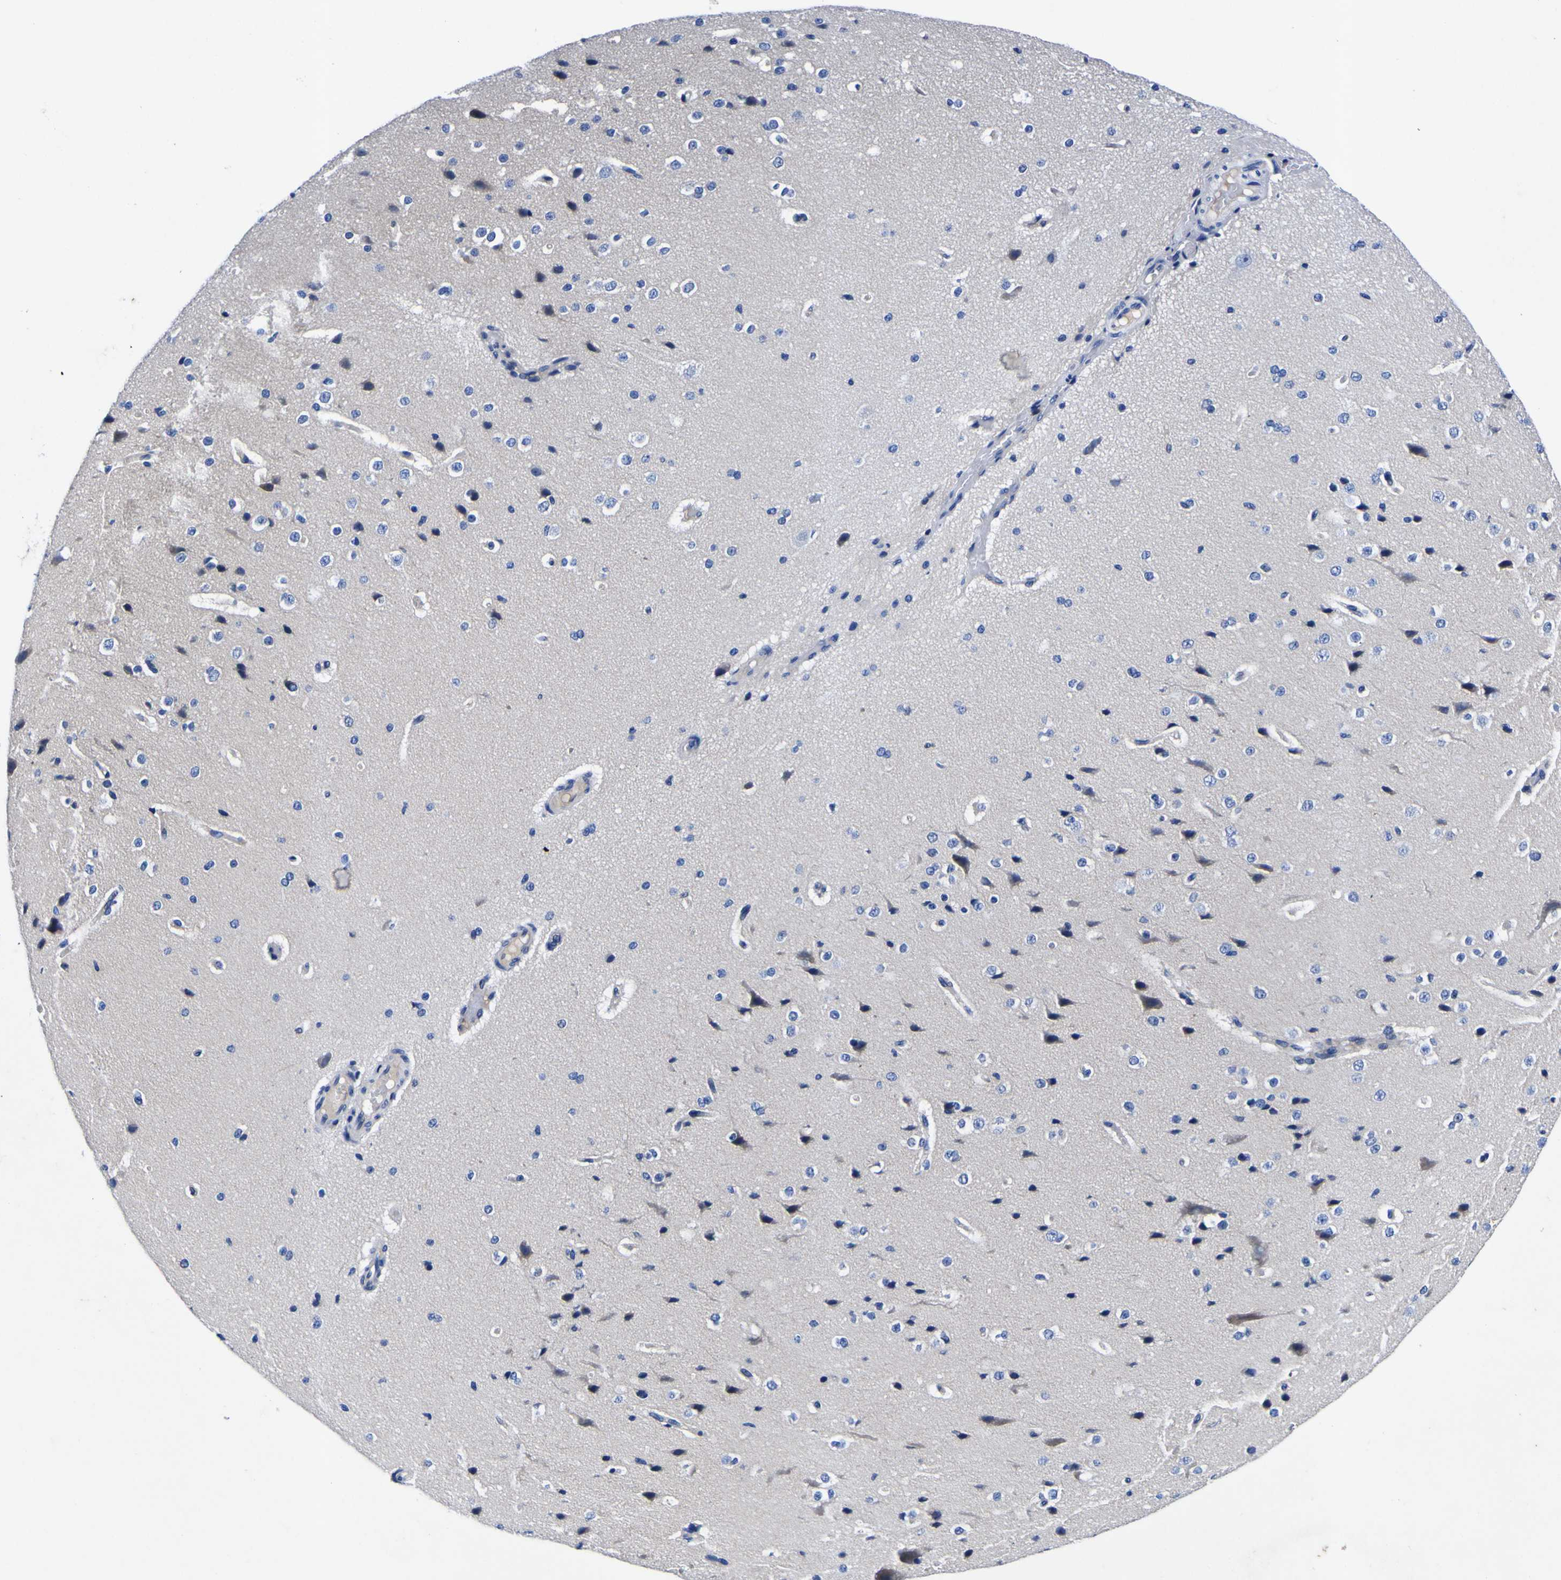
{"staining": {"intensity": "negative", "quantity": "none", "location": "none"}, "tissue": "cerebral cortex", "cell_type": "Endothelial cells", "image_type": "normal", "snomed": [{"axis": "morphology", "description": "Normal tissue, NOS"}, {"axis": "morphology", "description": "Developmental malformation"}, {"axis": "topography", "description": "Cerebral cortex"}], "caption": "The micrograph shows no significant expression in endothelial cells of cerebral cortex.", "gene": "VASN", "patient": {"sex": "female", "age": 30}}